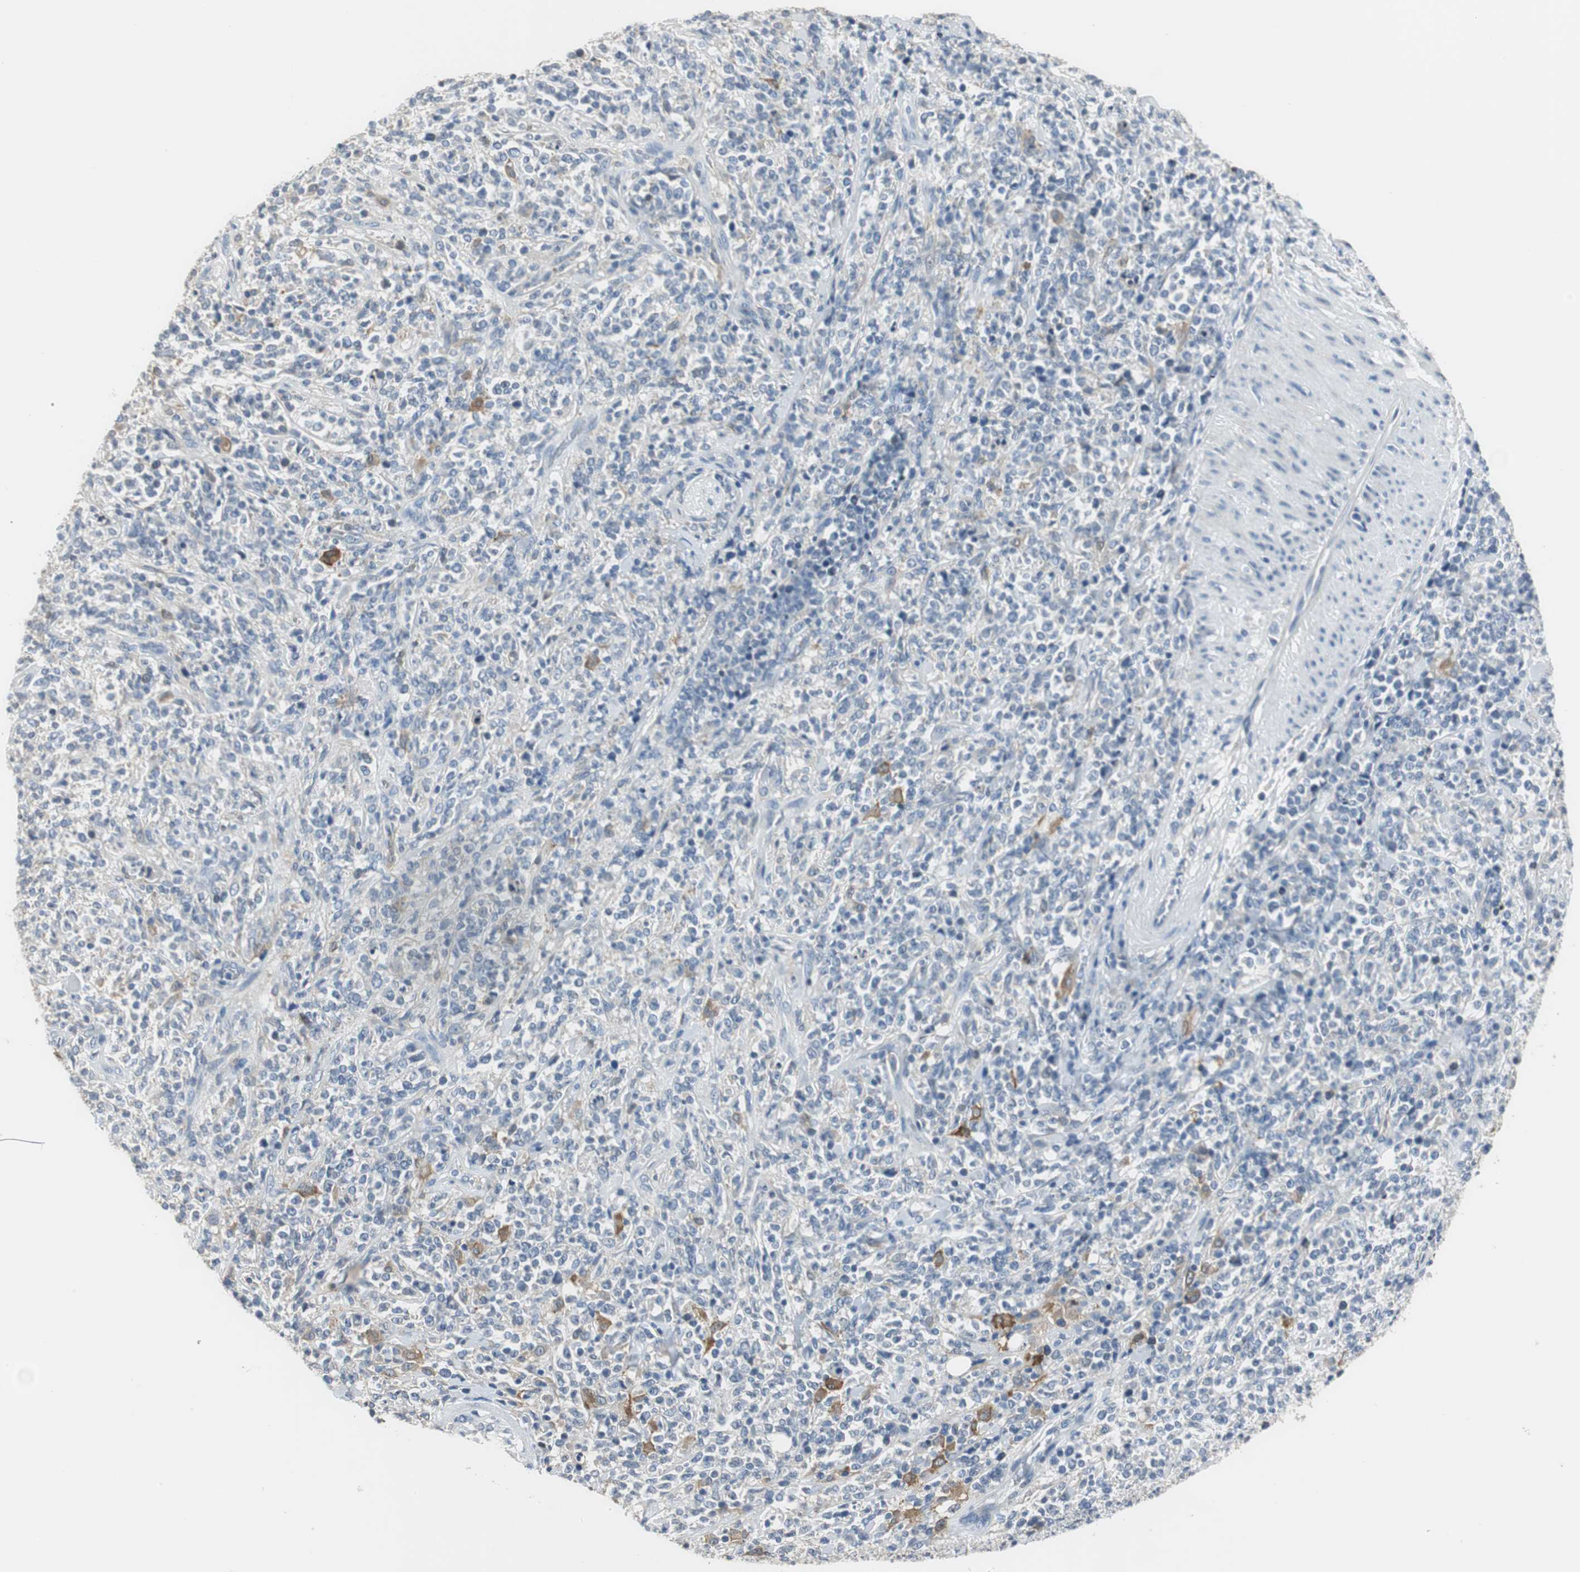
{"staining": {"intensity": "negative", "quantity": "none", "location": "none"}, "tissue": "lymphoma", "cell_type": "Tumor cells", "image_type": "cancer", "snomed": [{"axis": "morphology", "description": "Malignant lymphoma, non-Hodgkin's type, High grade"}, {"axis": "topography", "description": "Soft tissue"}], "caption": "An immunohistochemistry photomicrograph of high-grade malignant lymphoma, non-Hodgkin's type is shown. There is no staining in tumor cells of high-grade malignant lymphoma, non-Hodgkin's type.", "gene": "MSTO1", "patient": {"sex": "male", "age": 18}}